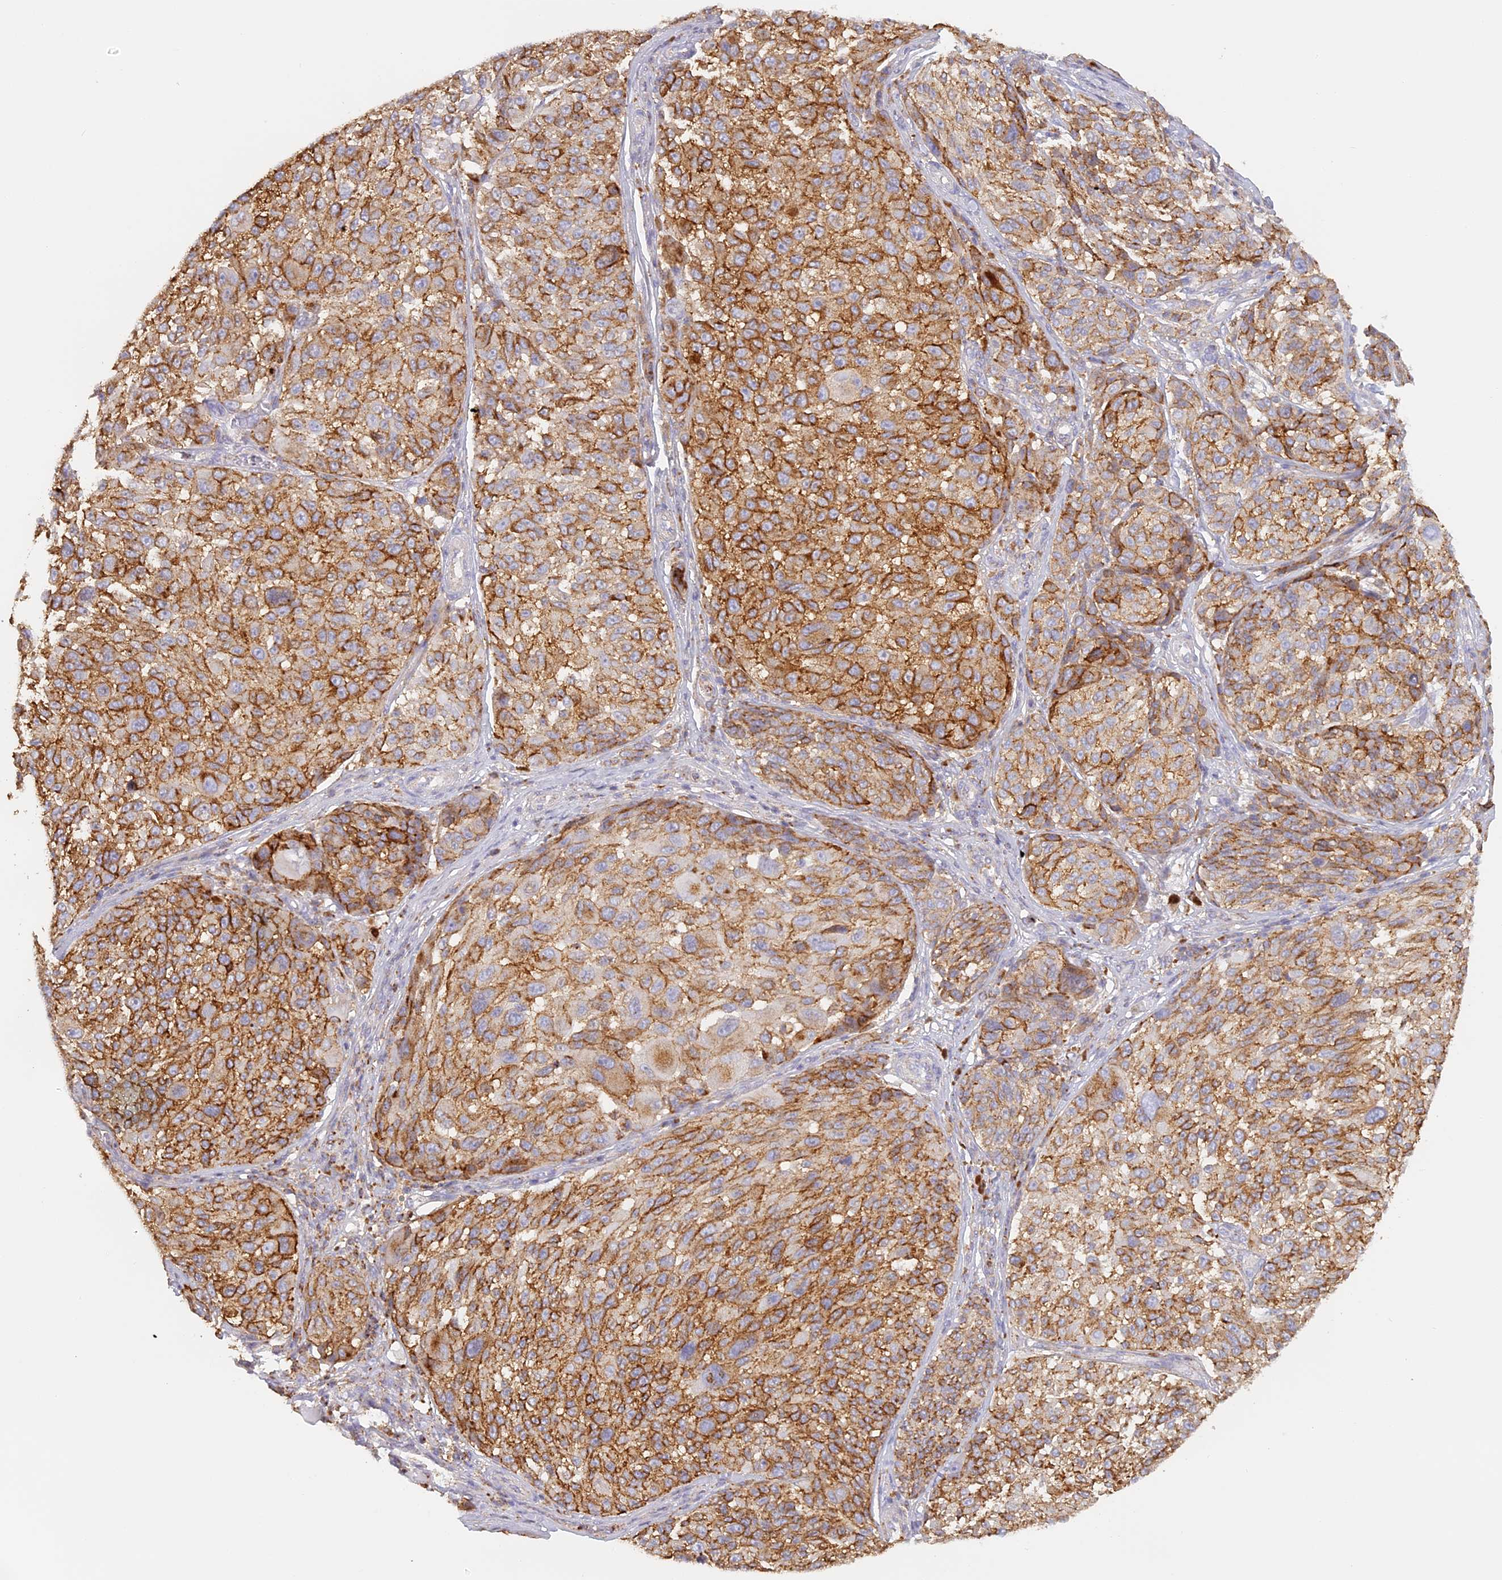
{"staining": {"intensity": "moderate", "quantity": ">75%", "location": "cytoplasmic/membranous"}, "tissue": "melanoma", "cell_type": "Tumor cells", "image_type": "cancer", "snomed": [{"axis": "morphology", "description": "Malignant melanoma, NOS"}, {"axis": "topography", "description": "Skin"}], "caption": "Malignant melanoma stained with a protein marker displays moderate staining in tumor cells.", "gene": "LAMP2", "patient": {"sex": "male", "age": 83}}